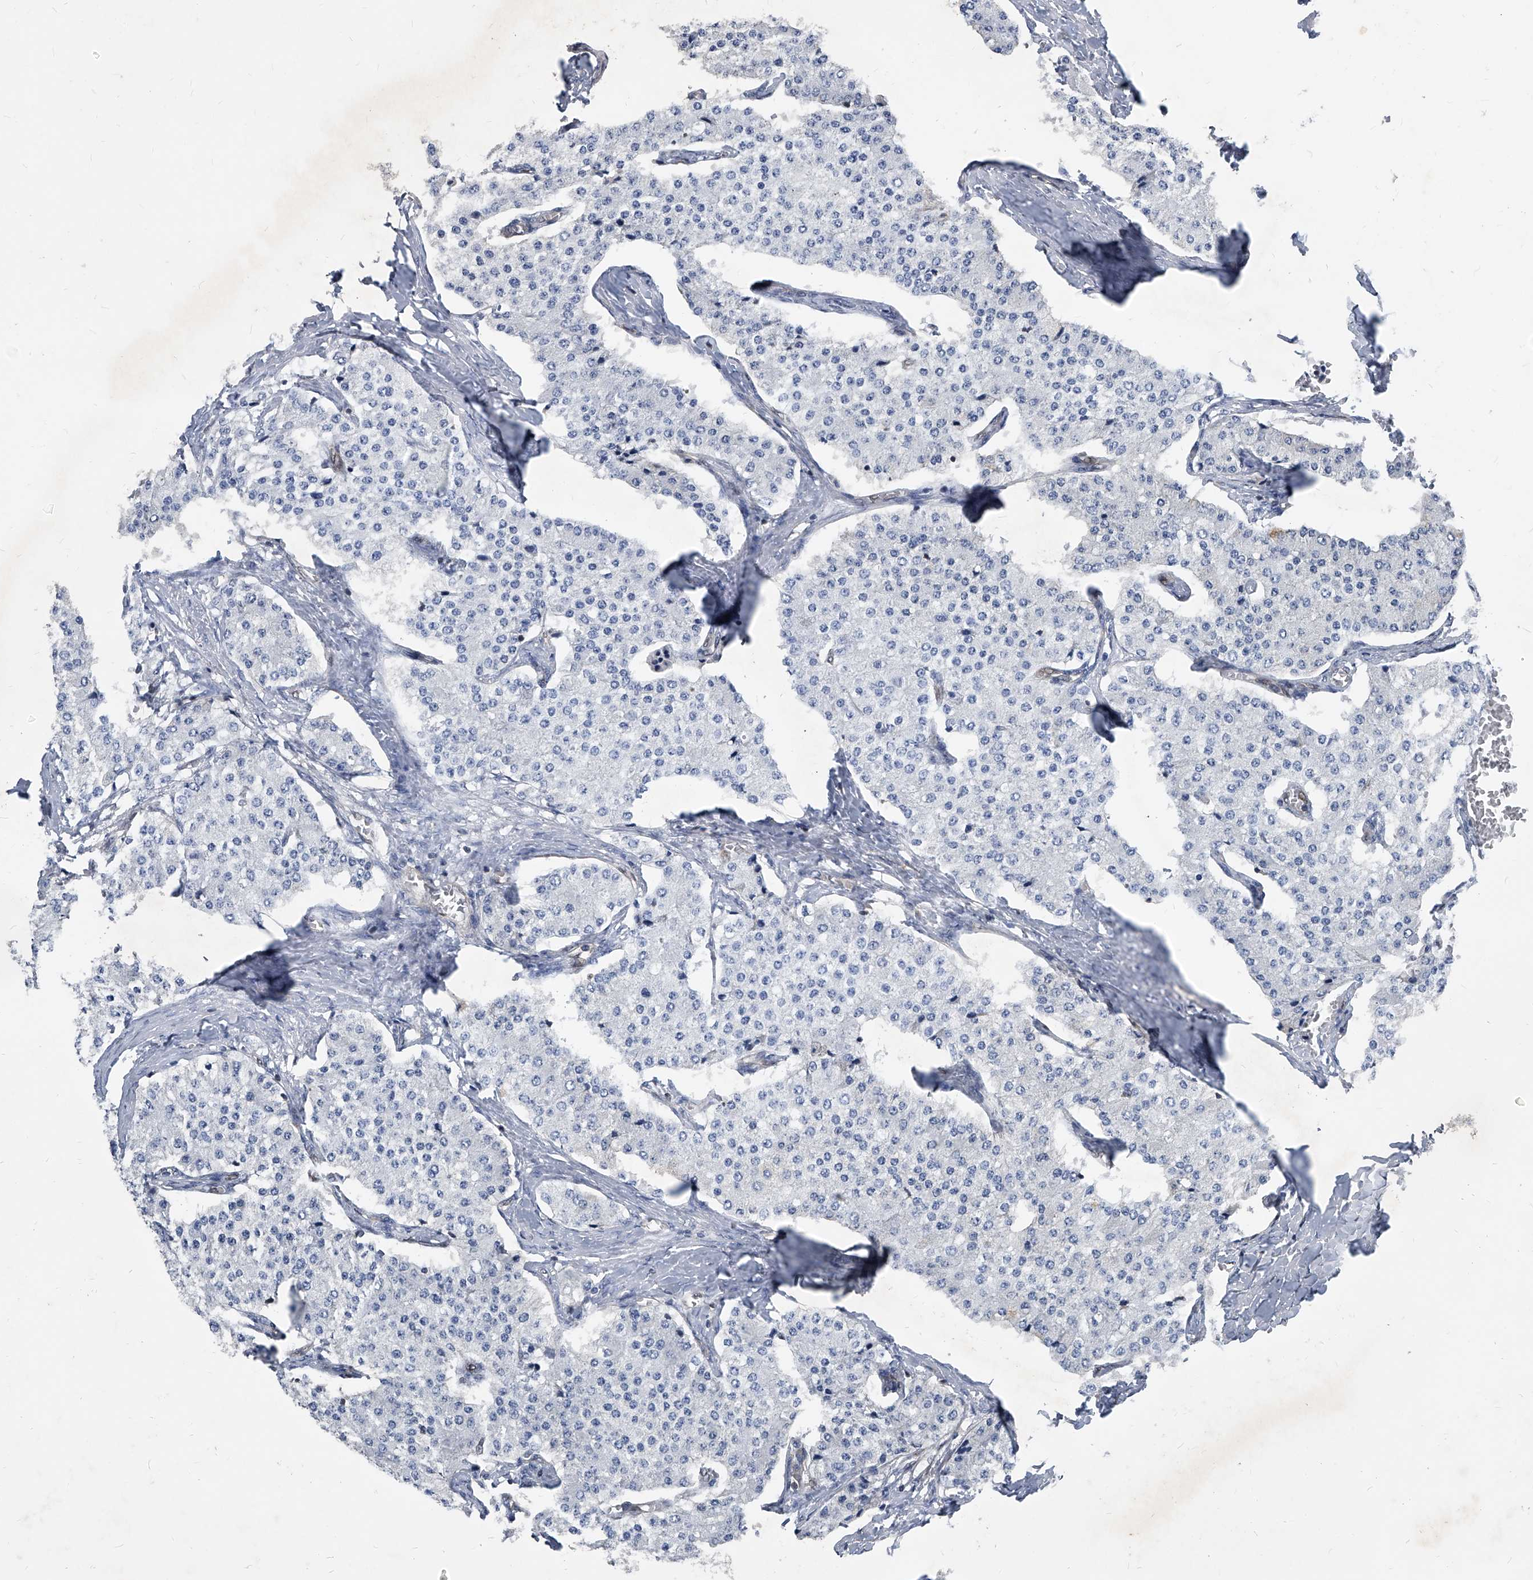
{"staining": {"intensity": "negative", "quantity": "none", "location": "none"}, "tissue": "carcinoid", "cell_type": "Tumor cells", "image_type": "cancer", "snomed": [{"axis": "morphology", "description": "Carcinoid, malignant, NOS"}, {"axis": "topography", "description": "Colon"}], "caption": "Immunohistochemical staining of human carcinoid demonstrates no significant positivity in tumor cells.", "gene": "MAP2K6", "patient": {"sex": "female", "age": 52}}